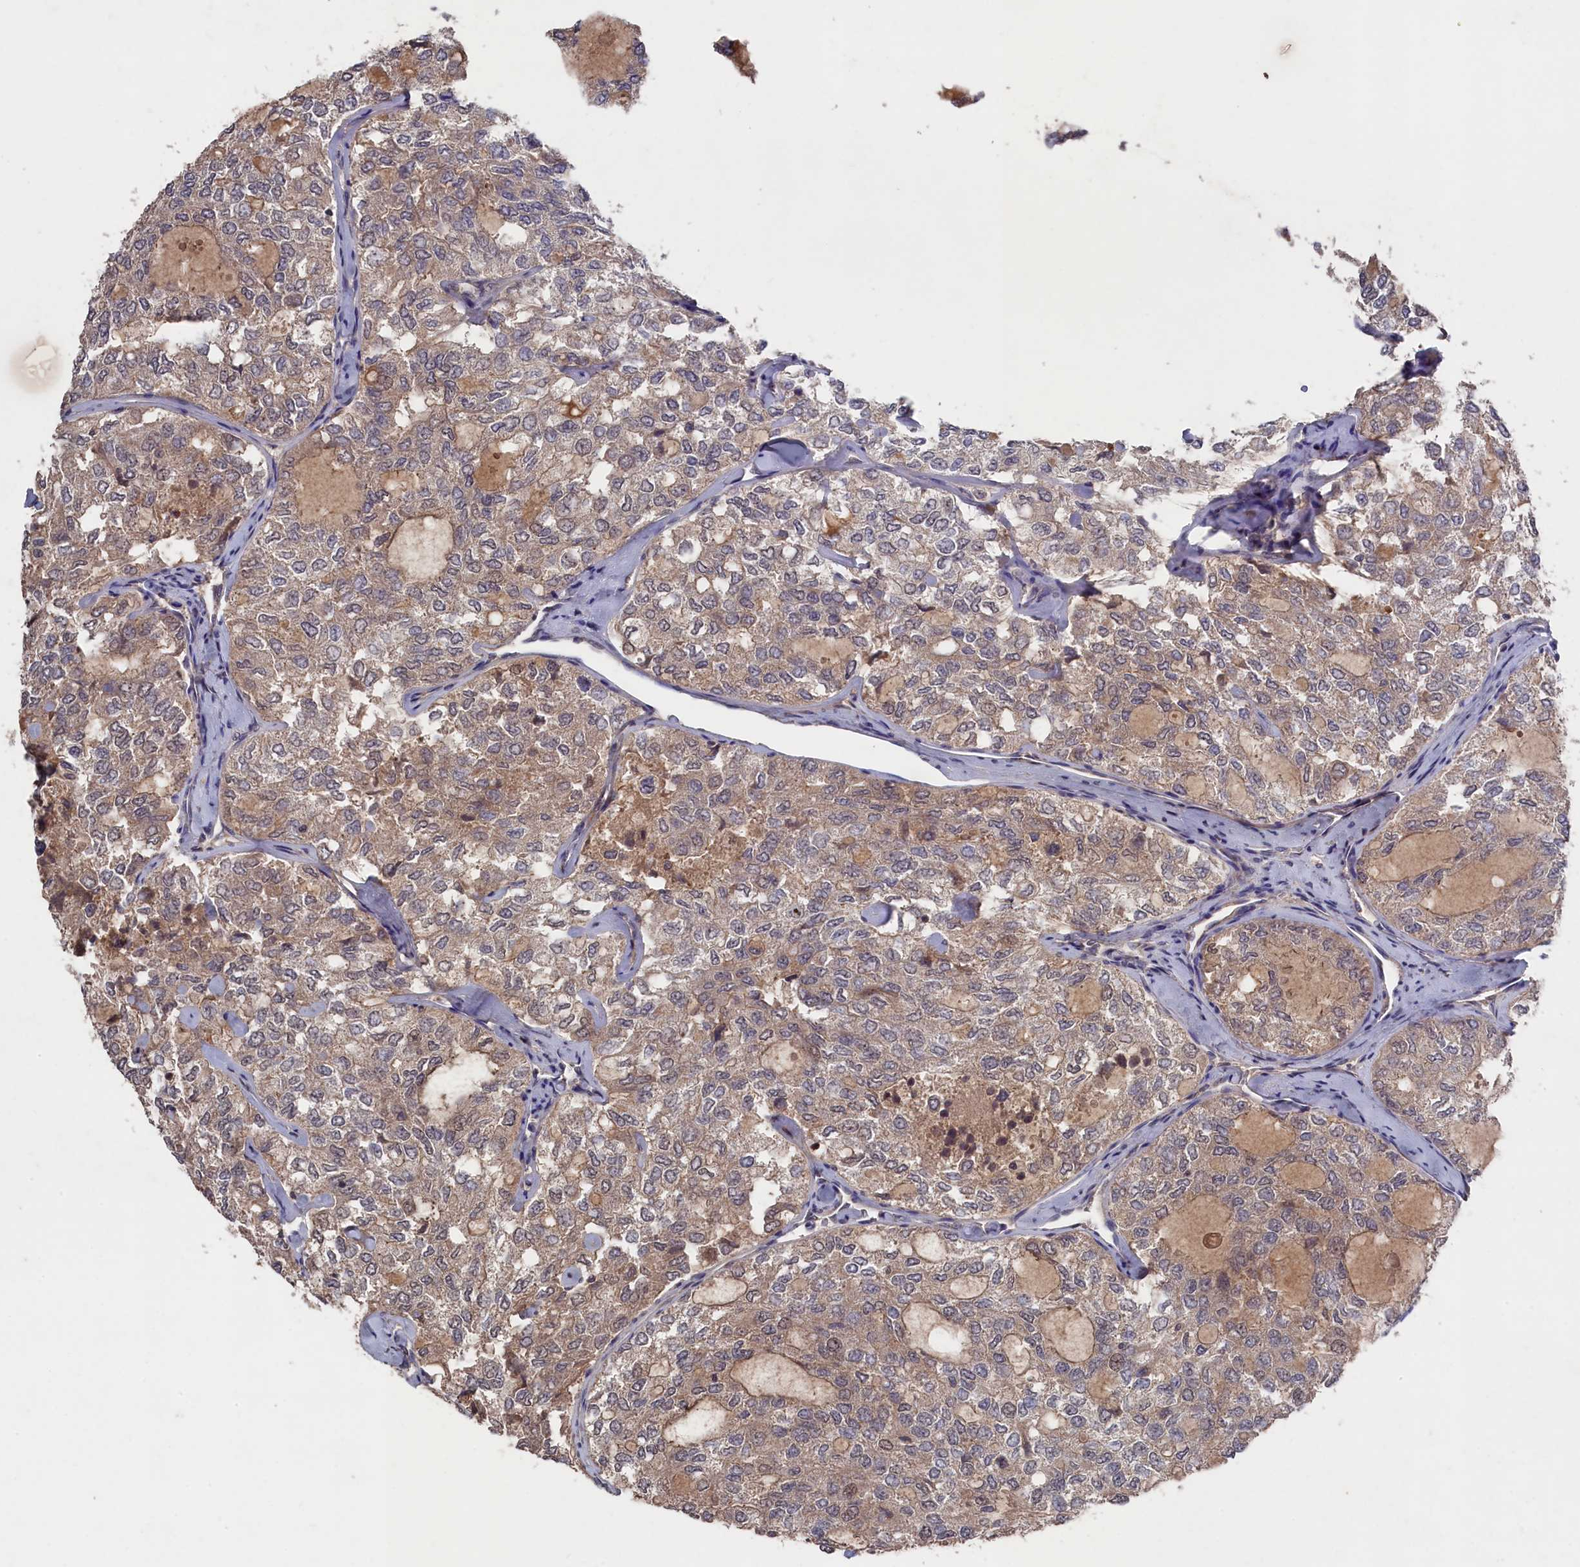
{"staining": {"intensity": "moderate", "quantity": ">75%", "location": "cytoplasmic/membranous,nuclear"}, "tissue": "thyroid cancer", "cell_type": "Tumor cells", "image_type": "cancer", "snomed": [{"axis": "morphology", "description": "Follicular adenoma carcinoma, NOS"}, {"axis": "topography", "description": "Thyroid gland"}], "caption": "Thyroid cancer stained with a protein marker exhibits moderate staining in tumor cells.", "gene": "TMC5", "patient": {"sex": "male", "age": 75}}